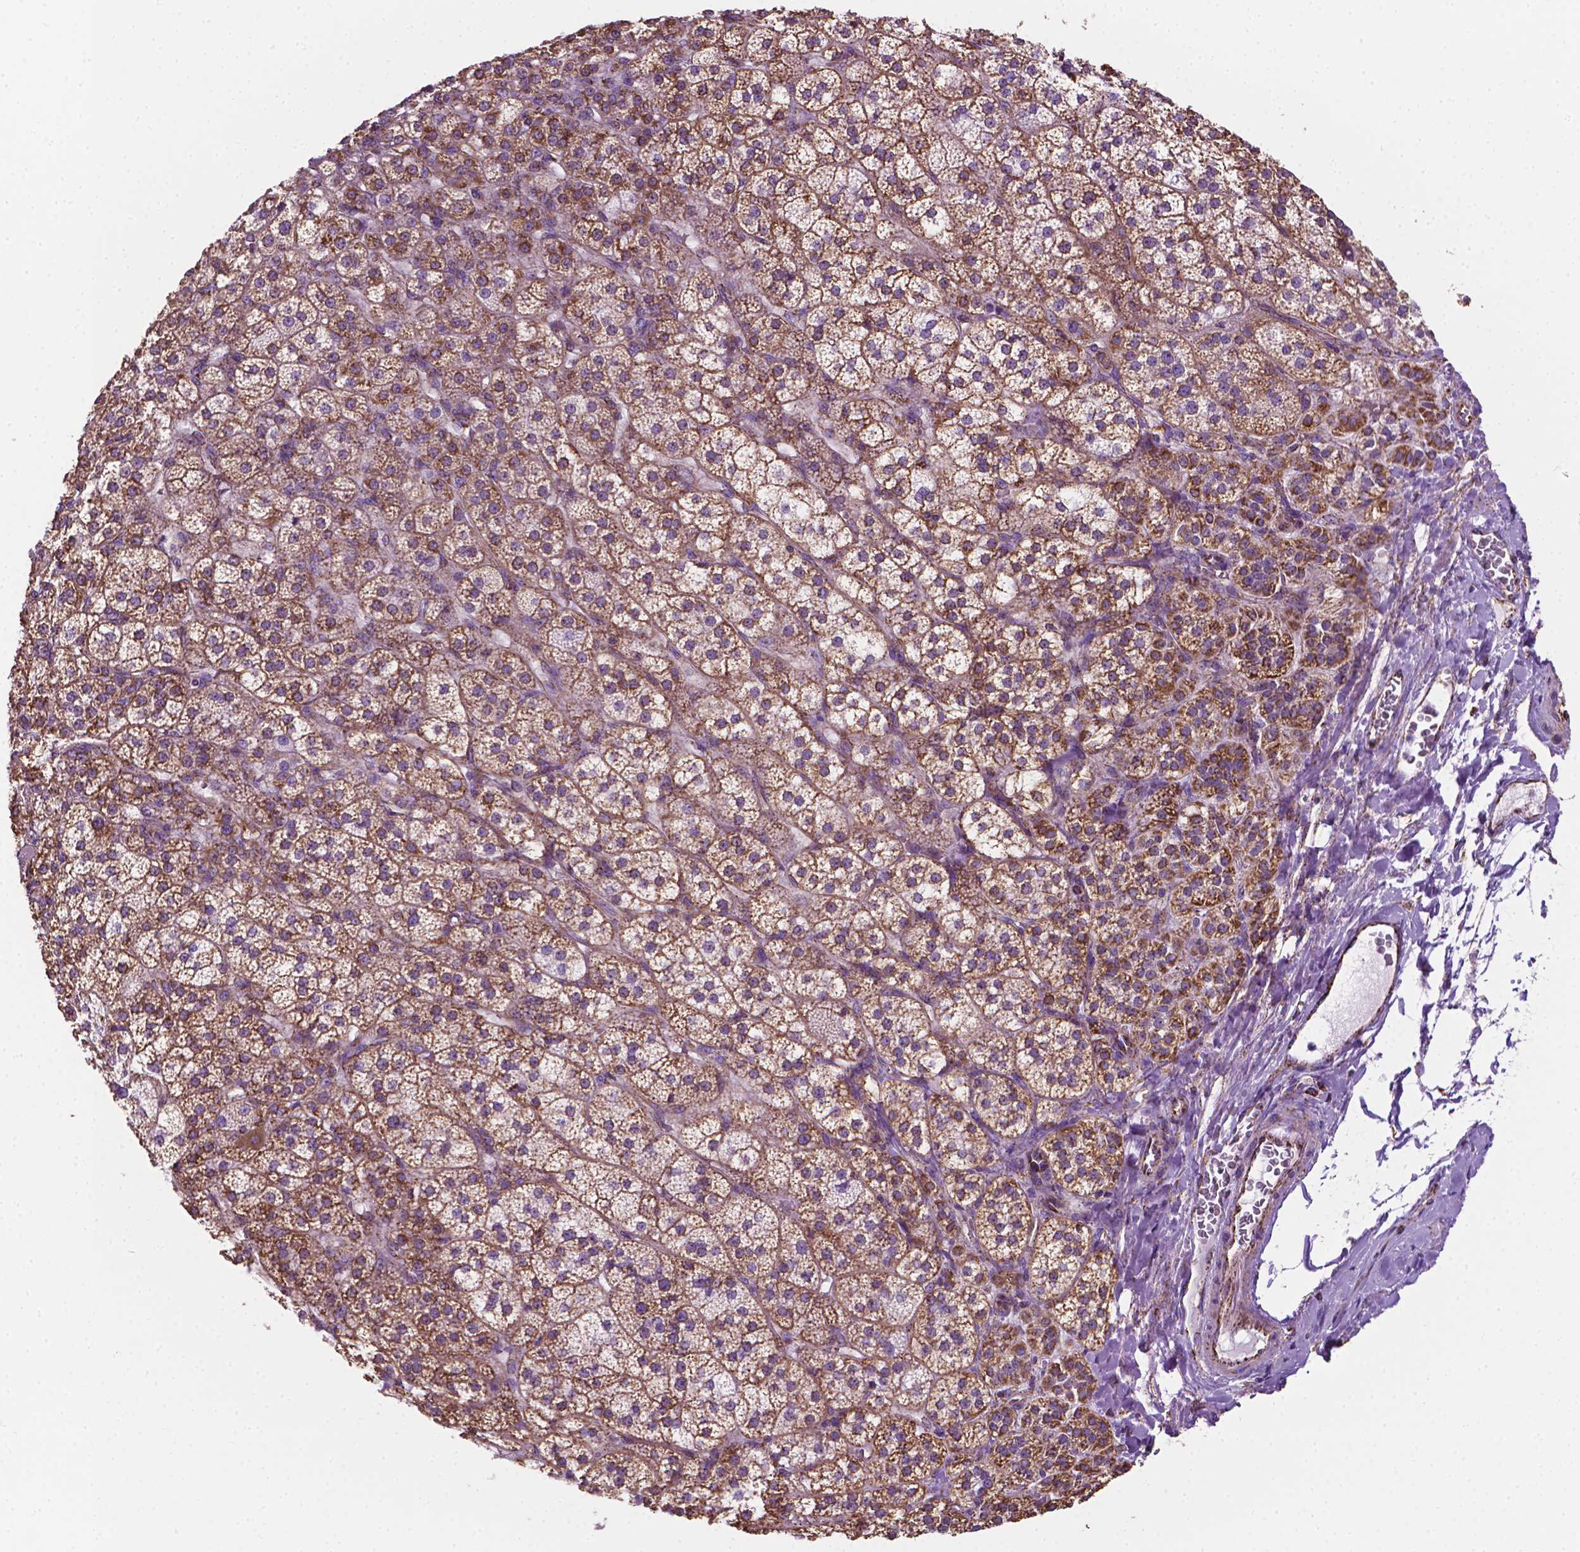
{"staining": {"intensity": "strong", "quantity": ">75%", "location": "cytoplasmic/membranous"}, "tissue": "adrenal gland", "cell_type": "Glandular cells", "image_type": "normal", "snomed": [{"axis": "morphology", "description": "Normal tissue, NOS"}, {"axis": "topography", "description": "Adrenal gland"}], "caption": "The histopathology image demonstrates staining of normal adrenal gland, revealing strong cytoplasmic/membranous protein positivity (brown color) within glandular cells.", "gene": "RMDN3", "patient": {"sex": "female", "age": 60}}